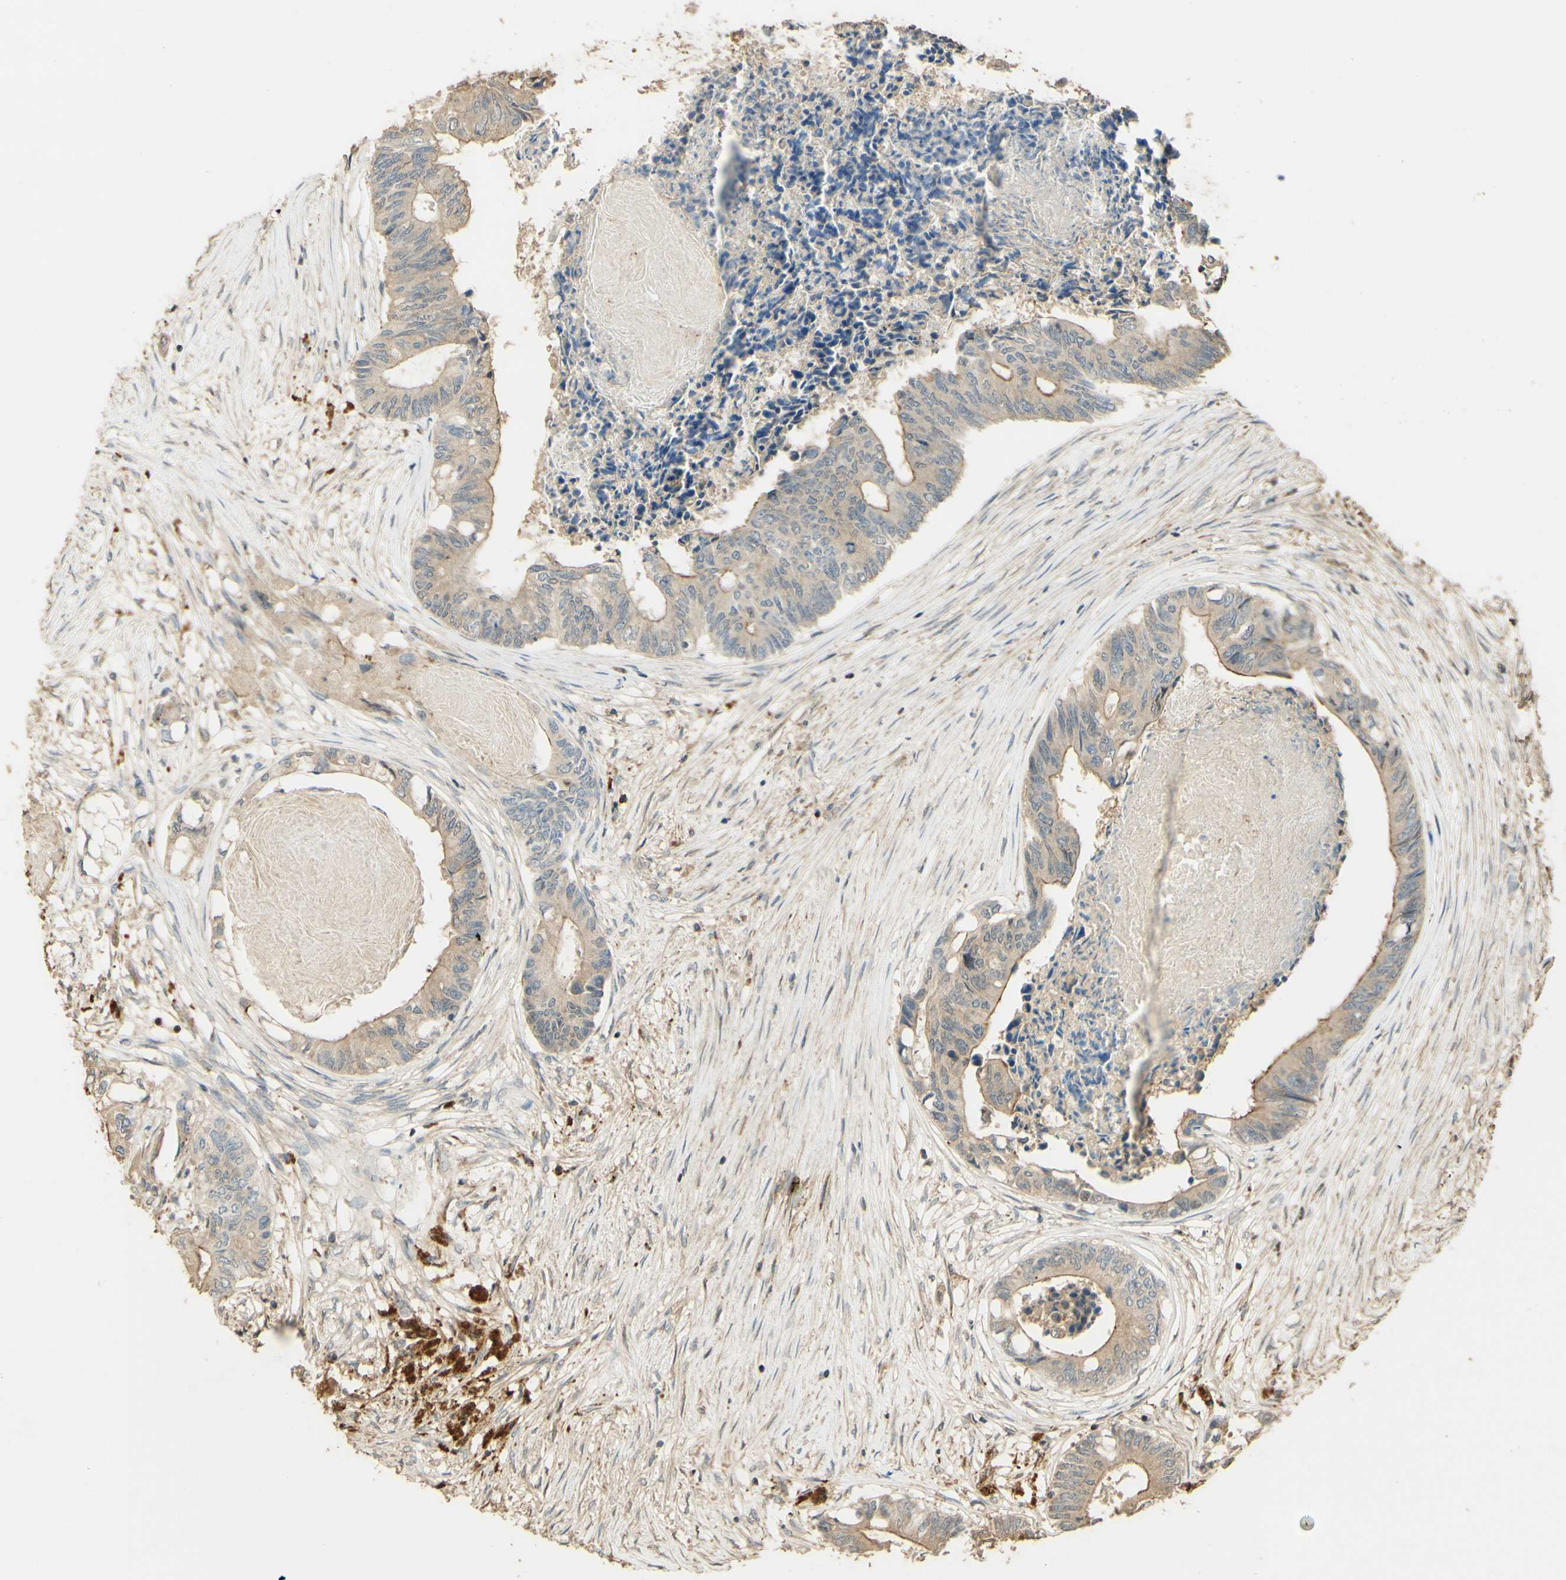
{"staining": {"intensity": "negative", "quantity": "none", "location": "none"}, "tissue": "colorectal cancer", "cell_type": "Tumor cells", "image_type": "cancer", "snomed": [{"axis": "morphology", "description": "Adenocarcinoma, NOS"}, {"axis": "topography", "description": "Rectum"}], "caption": "Tumor cells show no significant protein staining in adenocarcinoma (colorectal).", "gene": "AGER", "patient": {"sex": "male", "age": 63}}